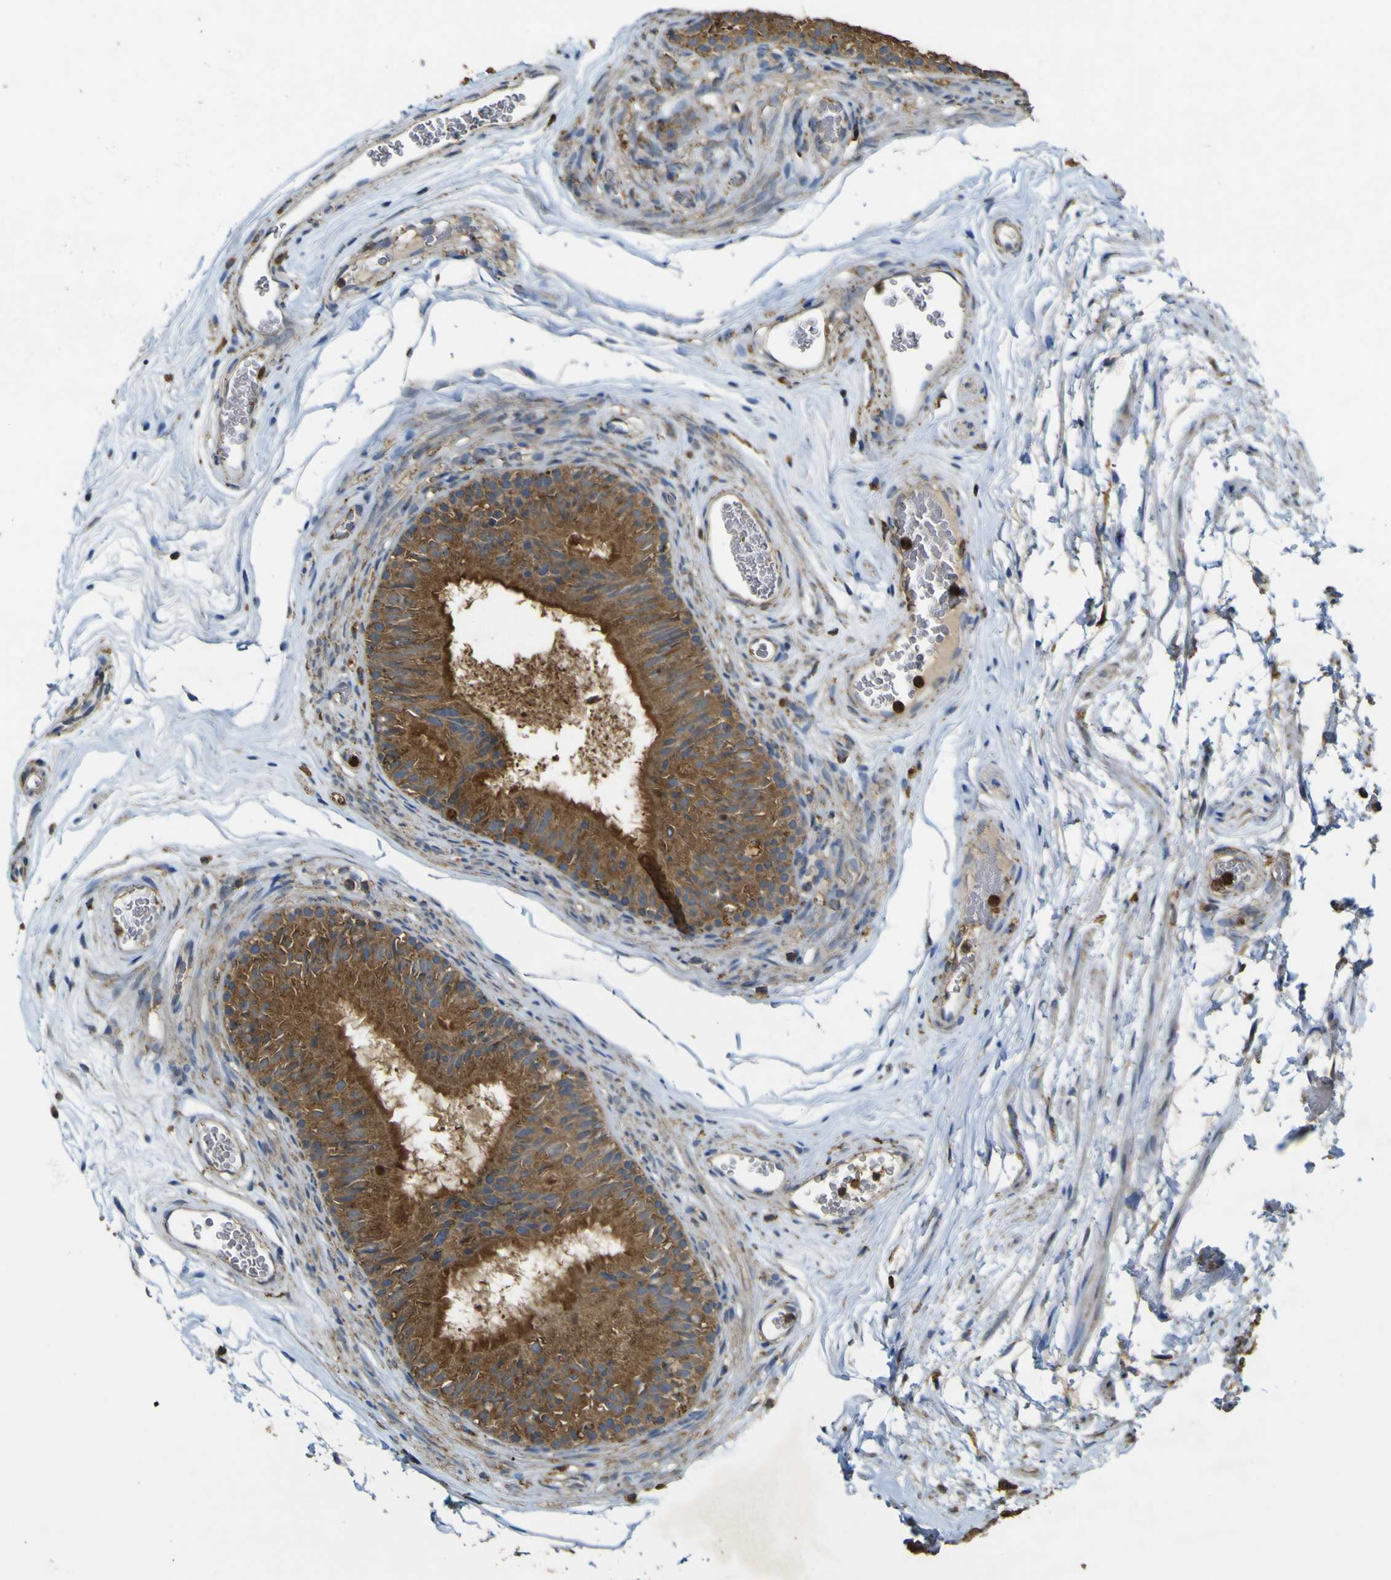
{"staining": {"intensity": "strong", "quantity": ">75%", "location": "cytoplasmic/membranous"}, "tissue": "epididymis", "cell_type": "Glandular cells", "image_type": "normal", "snomed": [{"axis": "morphology", "description": "Normal tissue, NOS"}, {"axis": "topography", "description": "Epididymis"}], "caption": "A brown stain shows strong cytoplasmic/membranous positivity of a protein in glandular cells of unremarkable epididymis.", "gene": "ACSL3", "patient": {"sex": "male", "age": 36}}